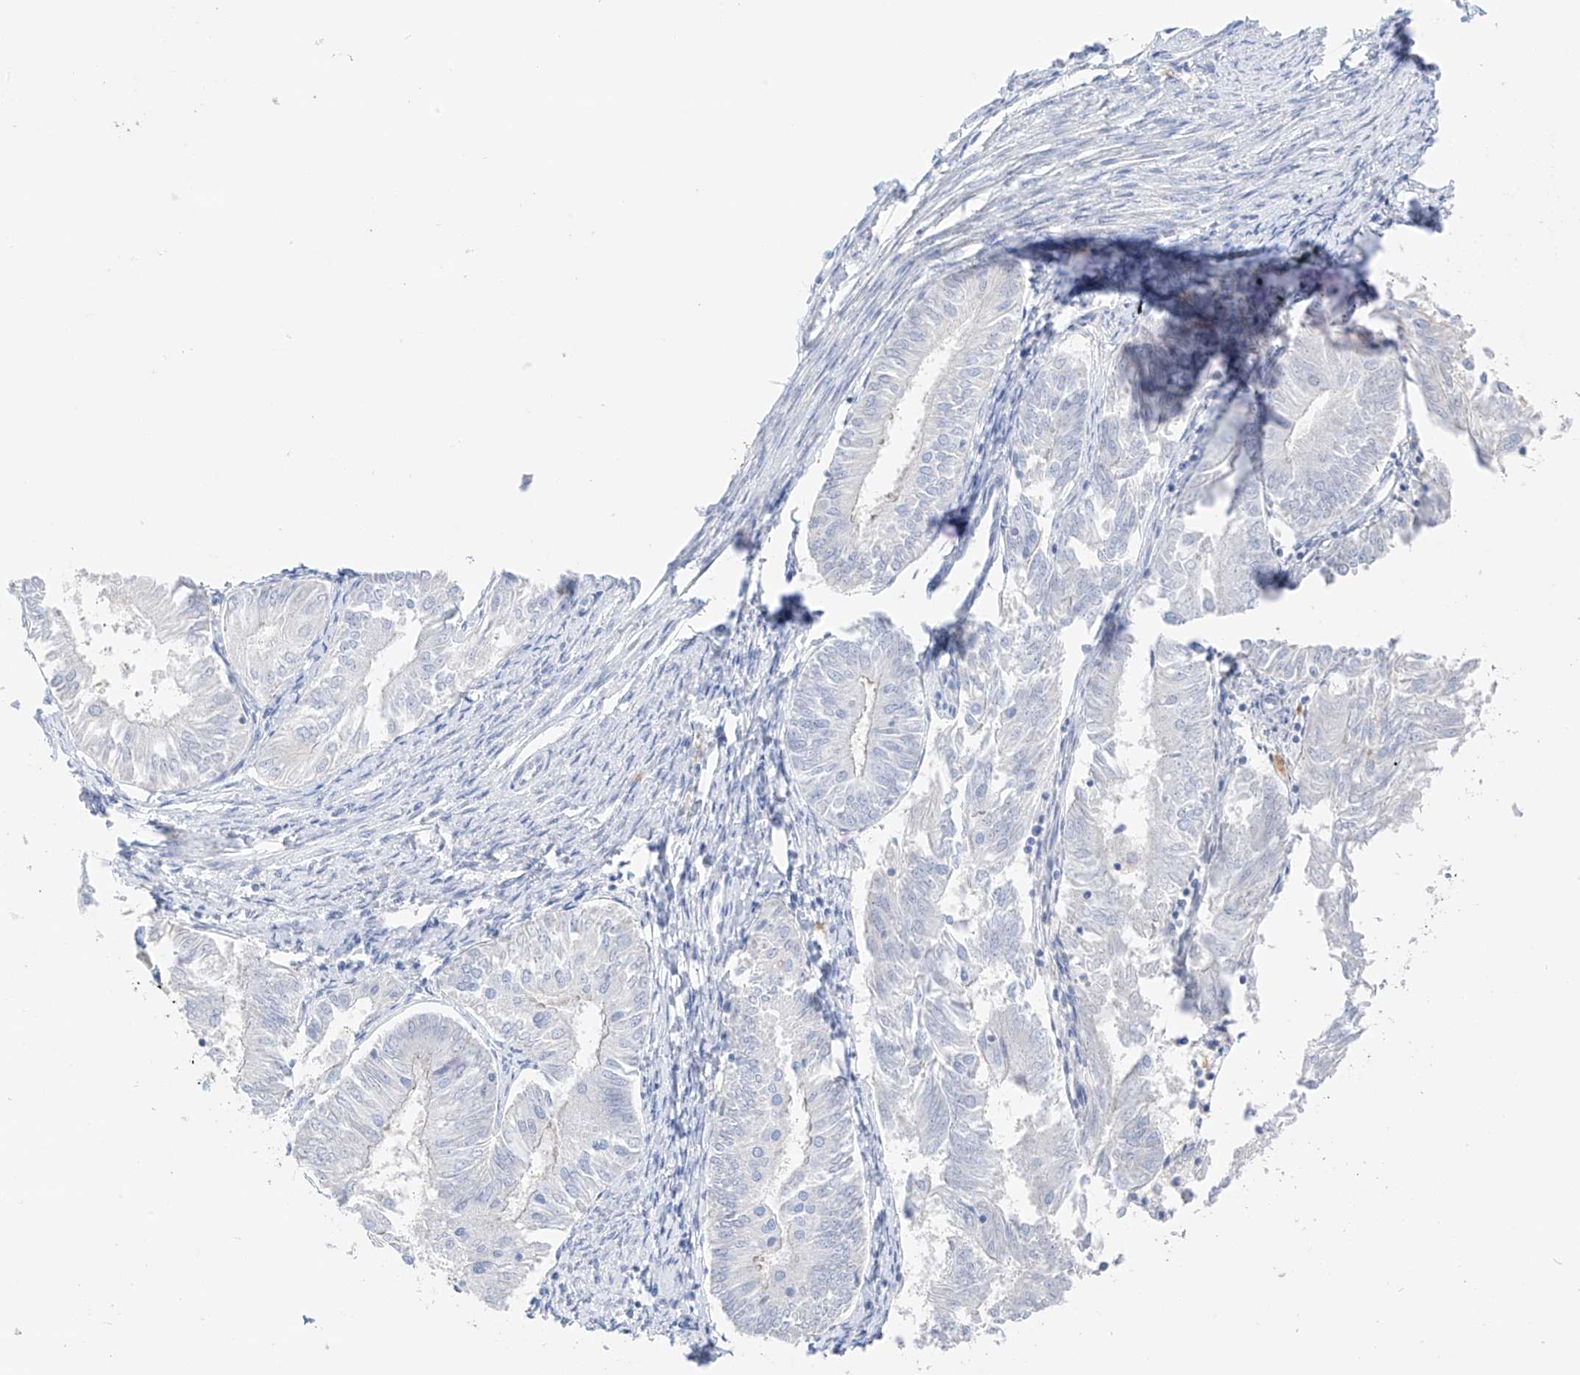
{"staining": {"intensity": "negative", "quantity": "none", "location": "none"}, "tissue": "endometrial cancer", "cell_type": "Tumor cells", "image_type": "cancer", "snomed": [{"axis": "morphology", "description": "Adenocarcinoma, NOS"}, {"axis": "topography", "description": "Endometrium"}], "caption": "Histopathology image shows no significant protein positivity in tumor cells of endometrial cancer (adenocarcinoma).", "gene": "CAPN13", "patient": {"sex": "female", "age": 58}}